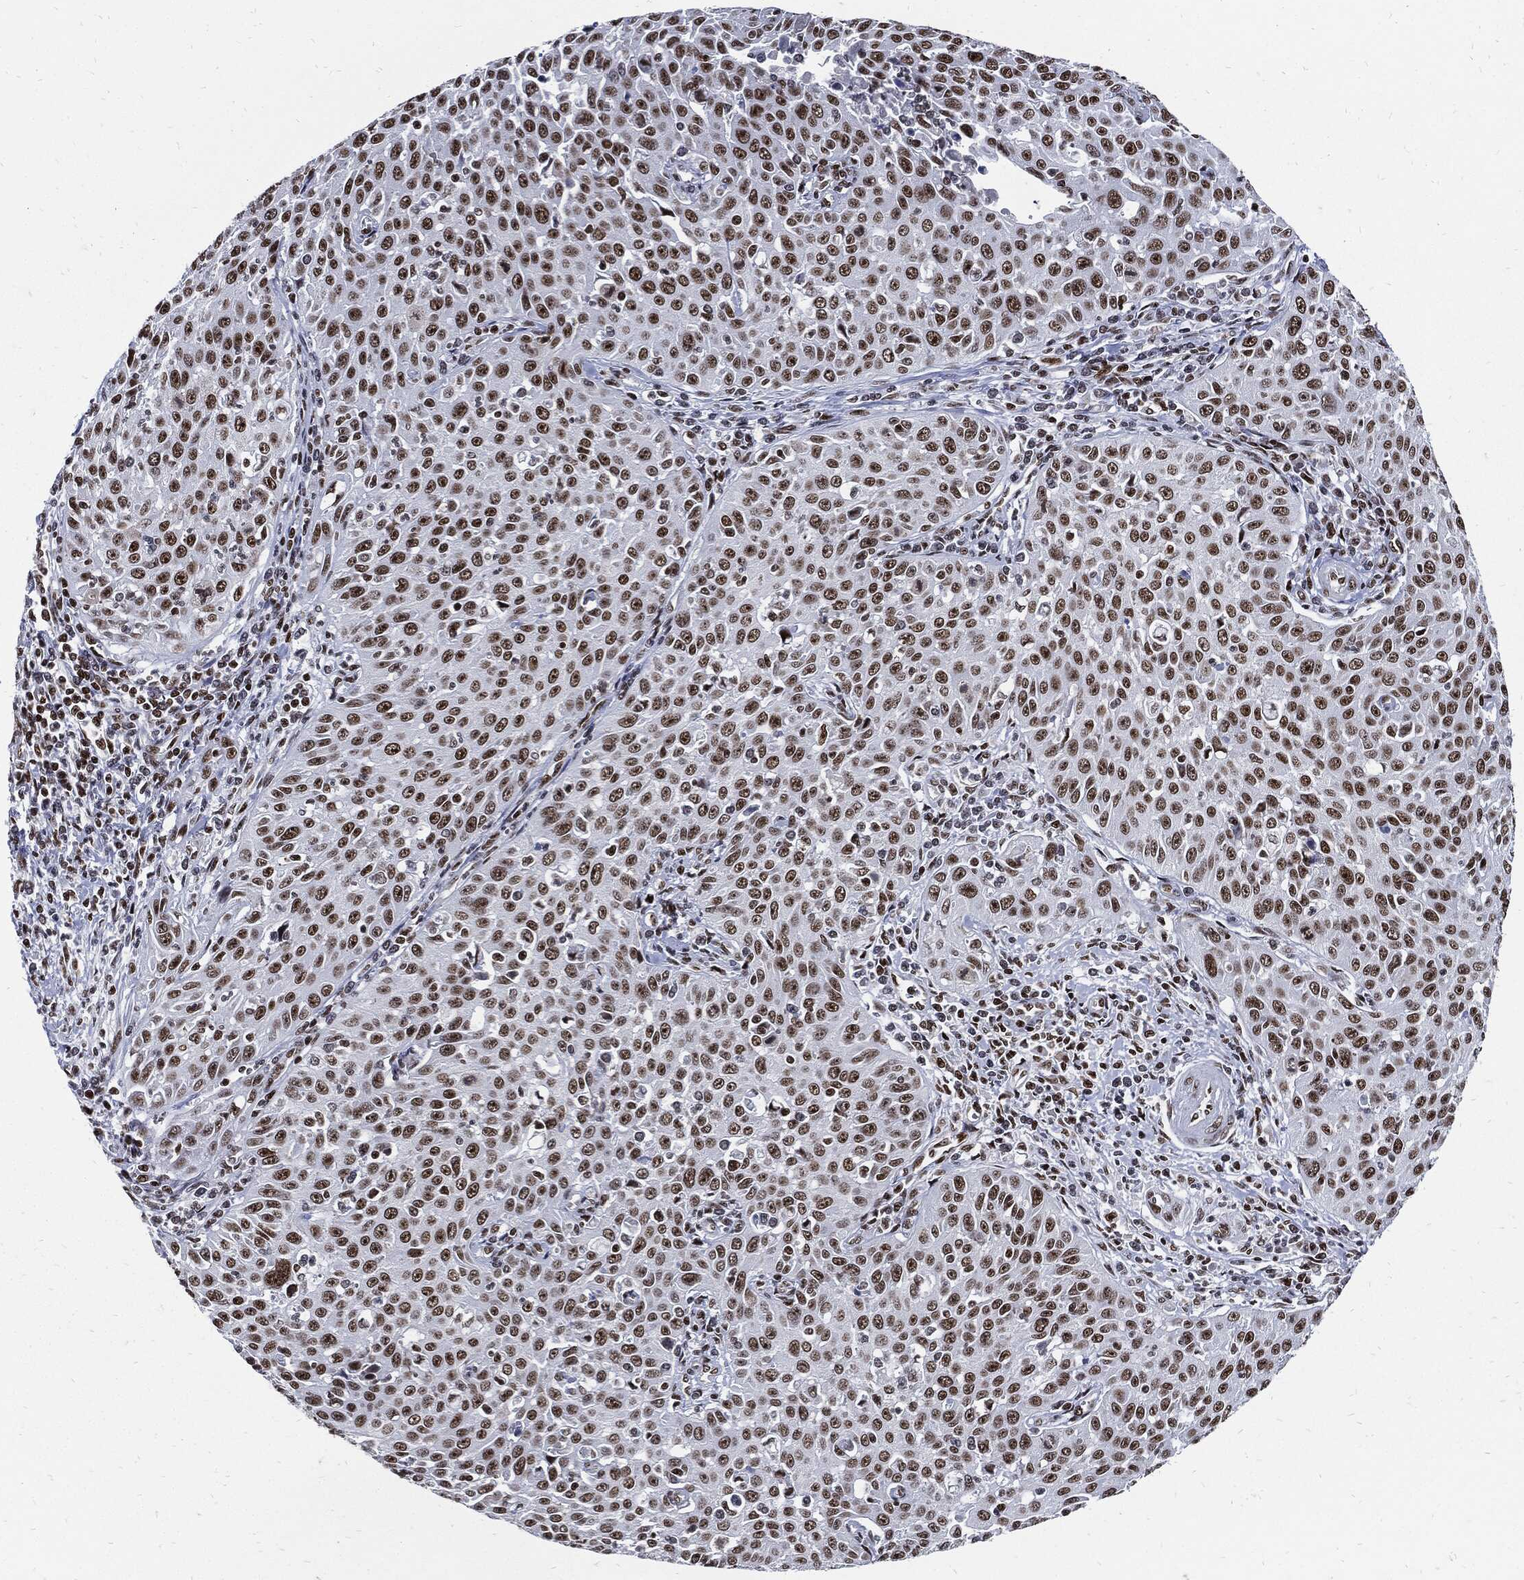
{"staining": {"intensity": "moderate", "quantity": ">75%", "location": "nuclear"}, "tissue": "cervical cancer", "cell_type": "Tumor cells", "image_type": "cancer", "snomed": [{"axis": "morphology", "description": "Squamous cell carcinoma, NOS"}, {"axis": "topography", "description": "Cervix"}], "caption": "A histopathology image of human cervical cancer (squamous cell carcinoma) stained for a protein displays moderate nuclear brown staining in tumor cells.", "gene": "TERF2", "patient": {"sex": "female", "age": 26}}